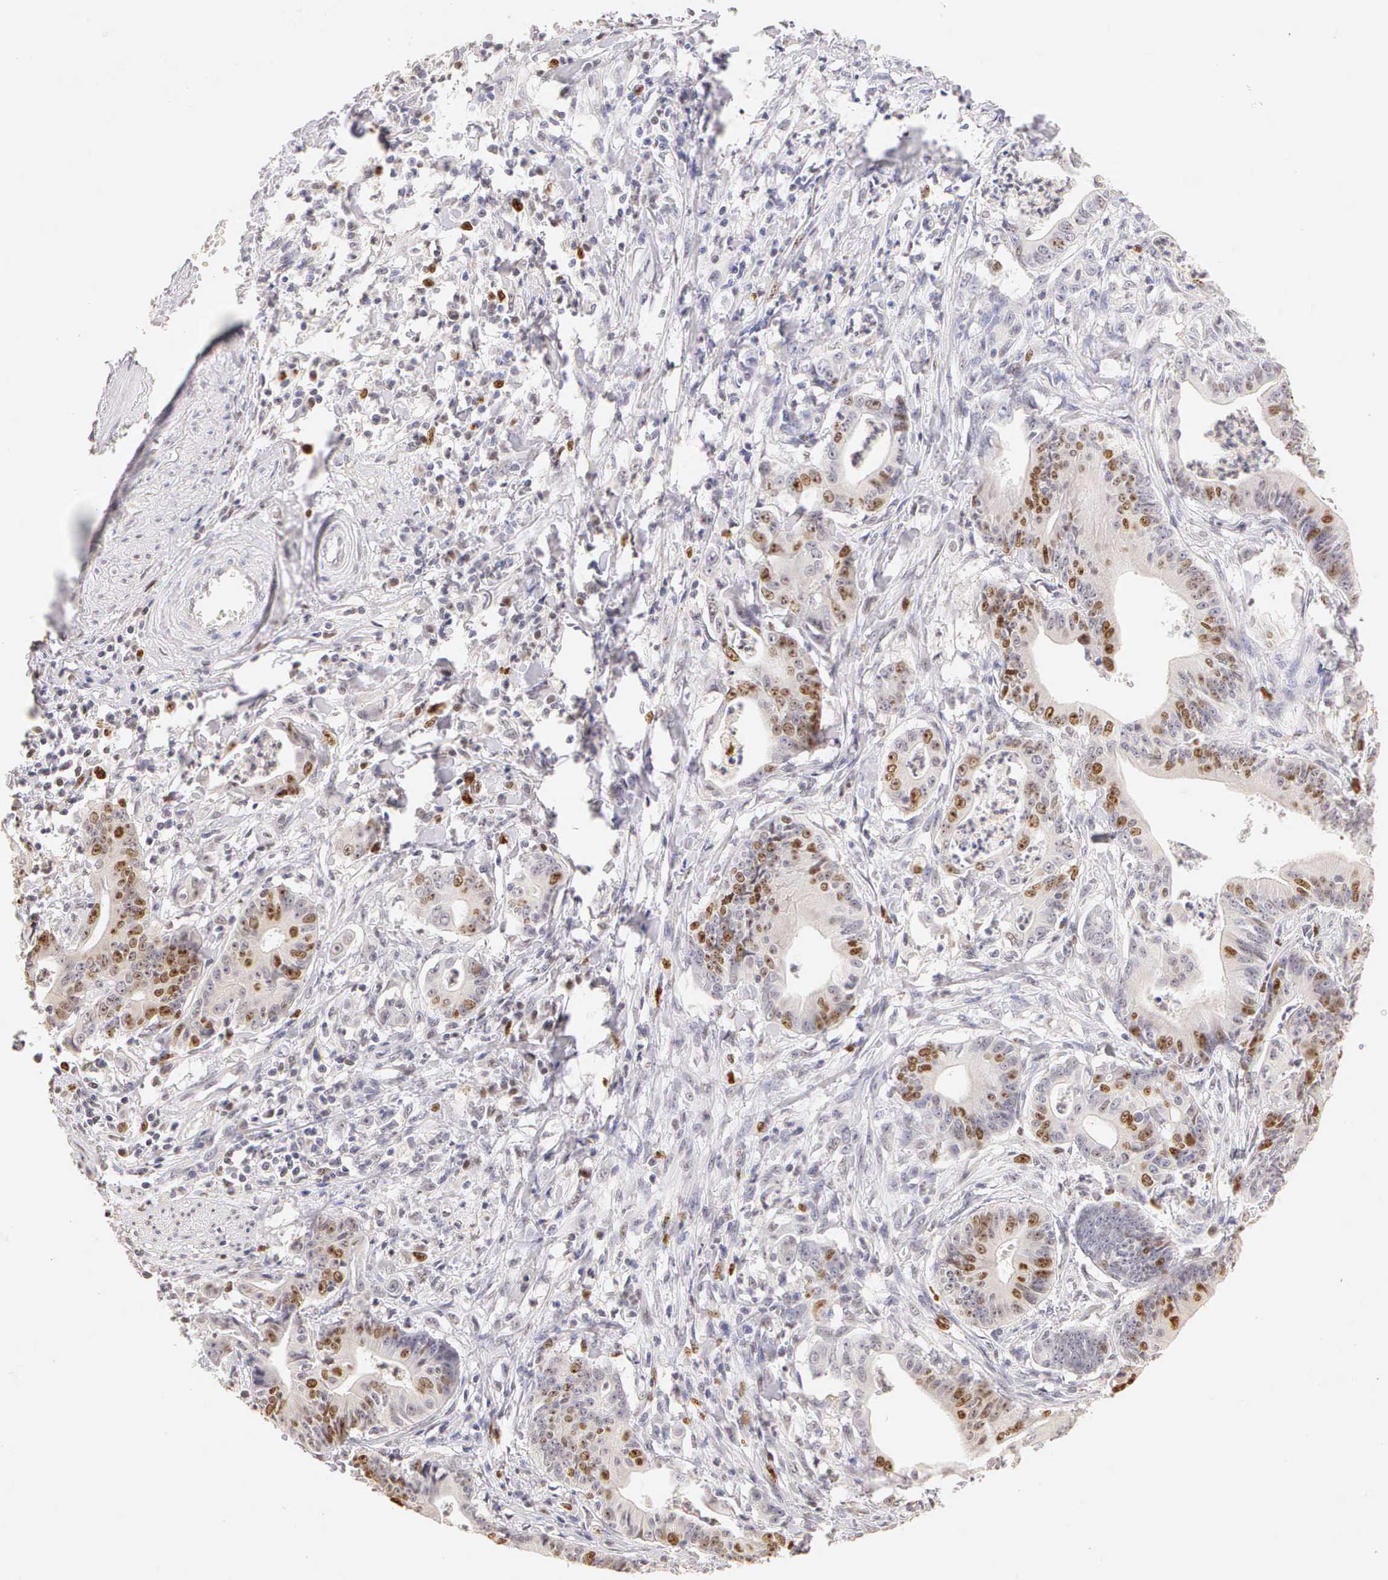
{"staining": {"intensity": "moderate", "quantity": "25%-75%", "location": "nuclear"}, "tissue": "stomach cancer", "cell_type": "Tumor cells", "image_type": "cancer", "snomed": [{"axis": "morphology", "description": "Adenocarcinoma, NOS"}, {"axis": "topography", "description": "Stomach, lower"}], "caption": "Immunohistochemical staining of adenocarcinoma (stomach) displays moderate nuclear protein expression in about 25%-75% of tumor cells. Using DAB (3,3'-diaminobenzidine) (brown) and hematoxylin (blue) stains, captured at high magnification using brightfield microscopy.", "gene": "MKI67", "patient": {"sex": "female", "age": 86}}